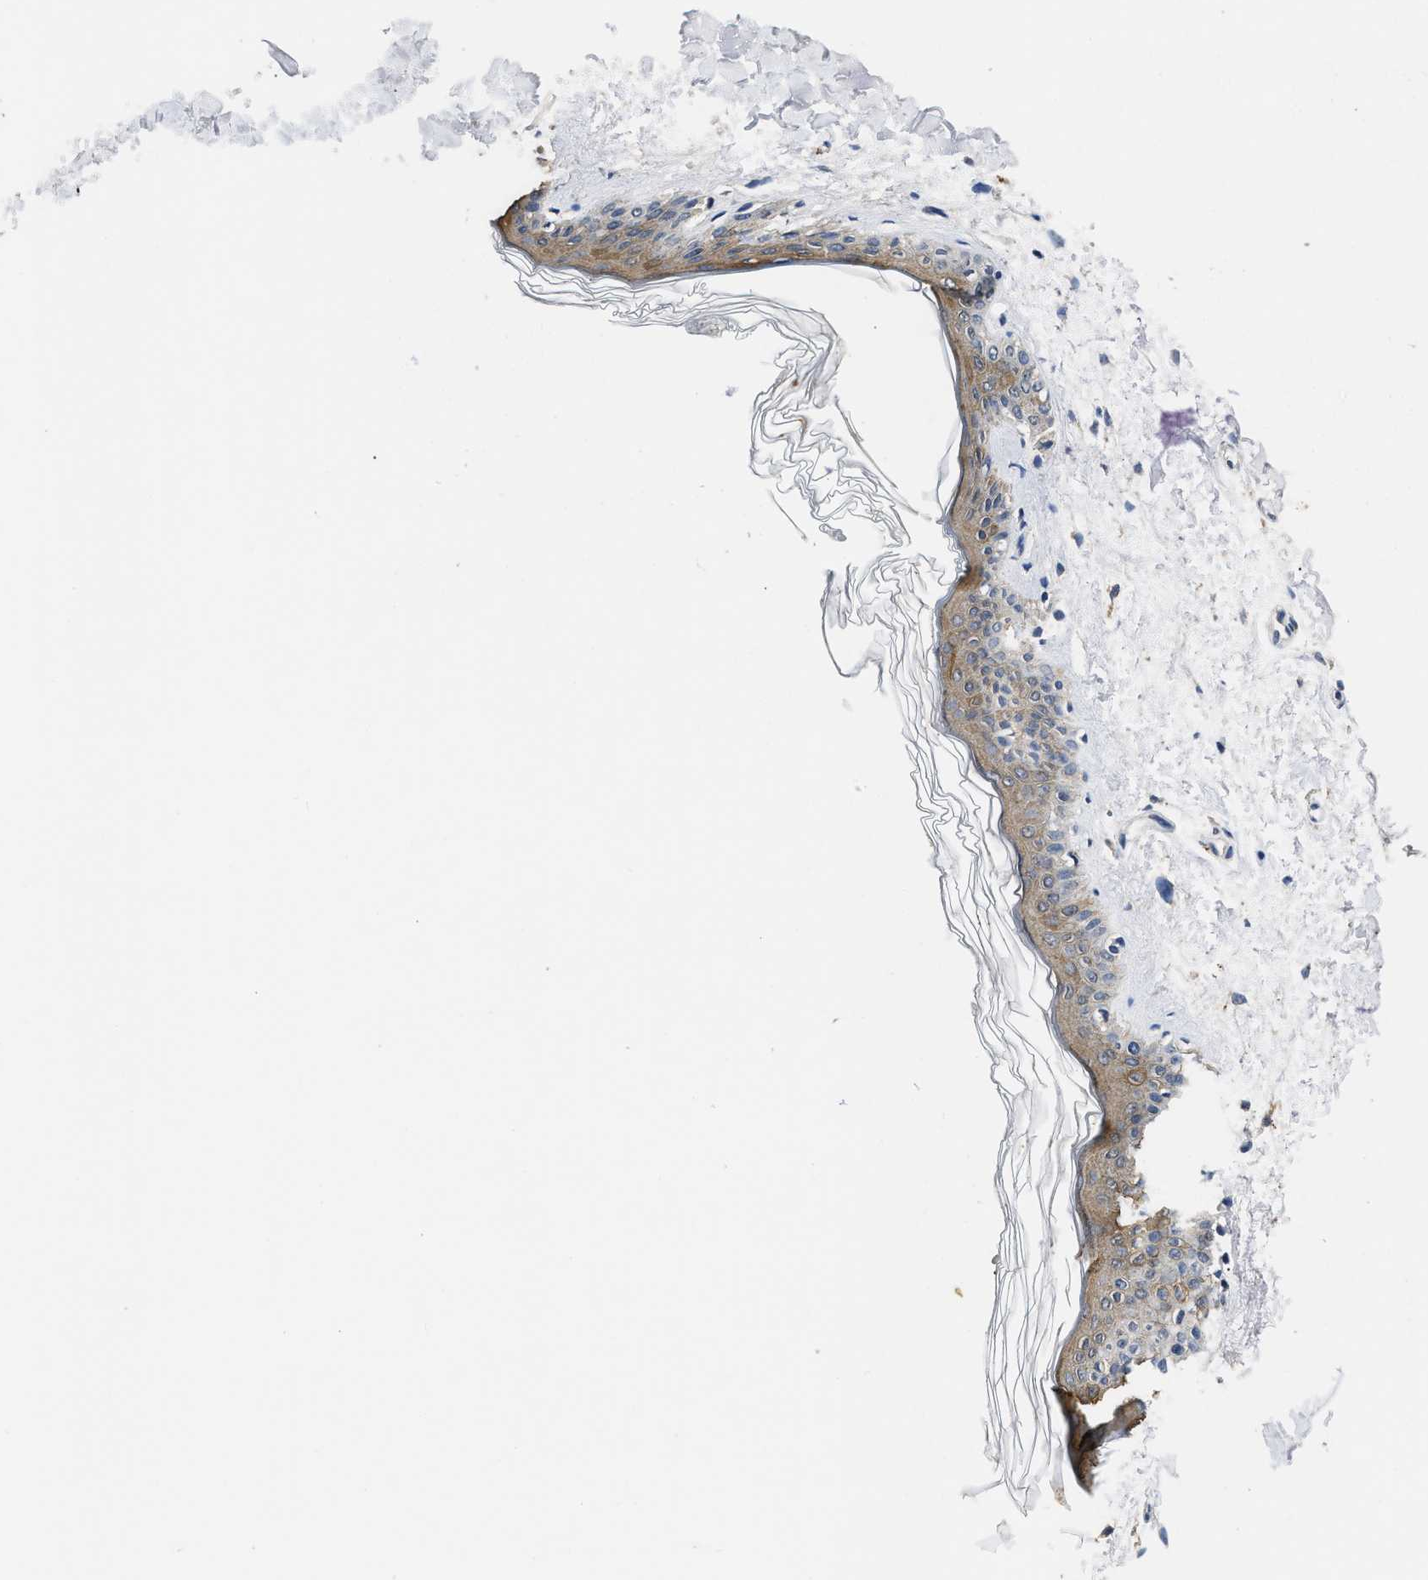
{"staining": {"intensity": "negative", "quantity": "none", "location": "none"}, "tissue": "skin", "cell_type": "Fibroblasts", "image_type": "normal", "snomed": [{"axis": "morphology", "description": "Normal tissue, NOS"}, {"axis": "topography", "description": "Skin"}], "caption": "A high-resolution image shows immunohistochemistry (IHC) staining of normal skin, which reveals no significant staining in fibroblasts.", "gene": "CTNNA1", "patient": {"sex": "female", "age": 41}}